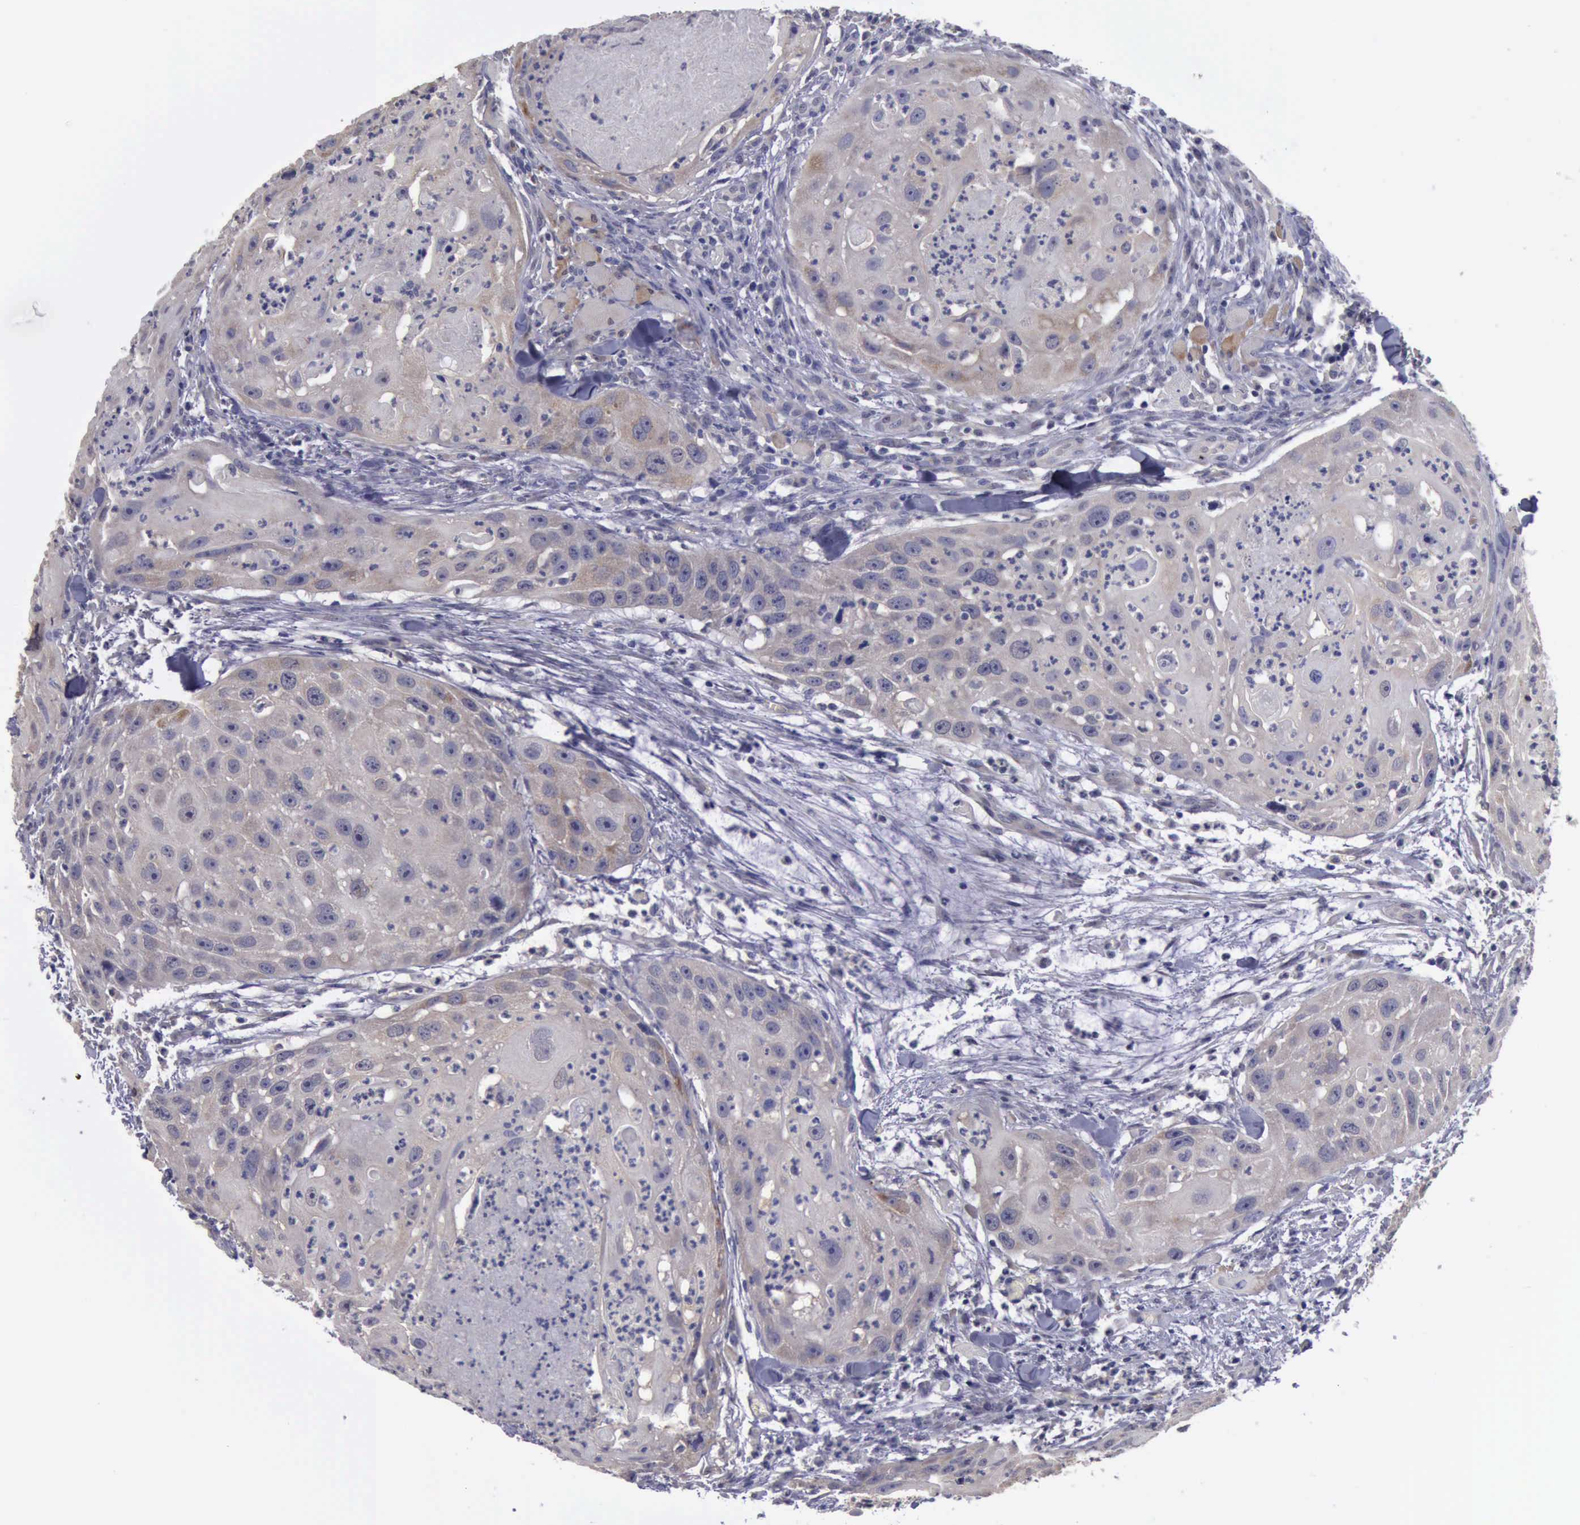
{"staining": {"intensity": "negative", "quantity": "none", "location": "none"}, "tissue": "head and neck cancer", "cell_type": "Tumor cells", "image_type": "cancer", "snomed": [{"axis": "morphology", "description": "Squamous cell carcinoma, NOS"}, {"axis": "topography", "description": "Head-Neck"}], "caption": "Human squamous cell carcinoma (head and neck) stained for a protein using immunohistochemistry (IHC) demonstrates no staining in tumor cells.", "gene": "PHKA1", "patient": {"sex": "male", "age": 64}}